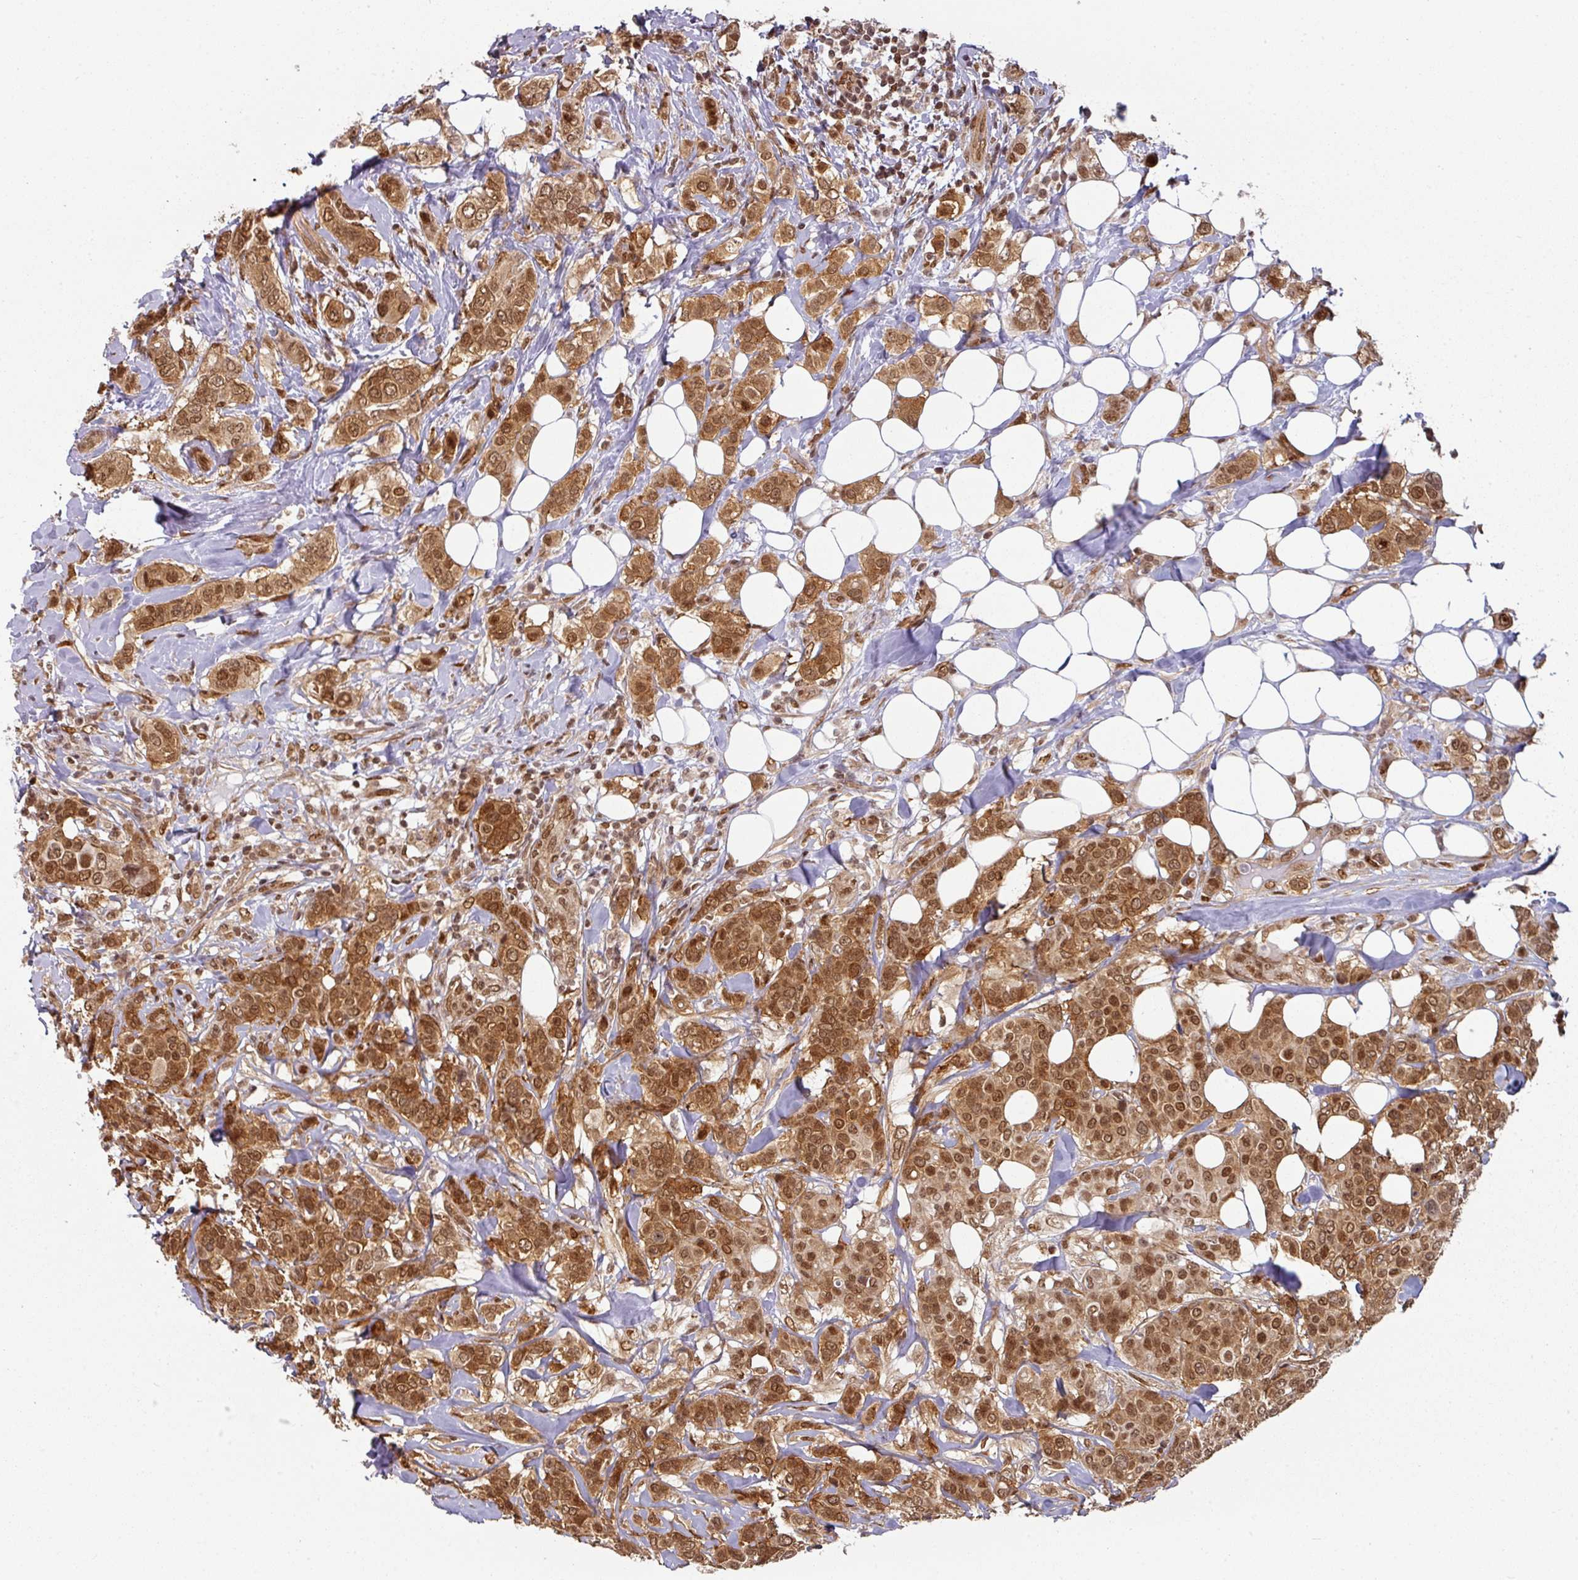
{"staining": {"intensity": "moderate", "quantity": ">75%", "location": "cytoplasmic/membranous,nuclear"}, "tissue": "breast cancer", "cell_type": "Tumor cells", "image_type": "cancer", "snomed": [{"axis": "morphology", "description": "Lobular carcinoma"}, {"axis": "topography", "description": "Breast"}], "caption": "Breast lobular carcinoma stained with a protein marker exhibits moderate staining in tumor cells.", "gene": "SIK3", "patient": {"sex": "female", "age": 51}}